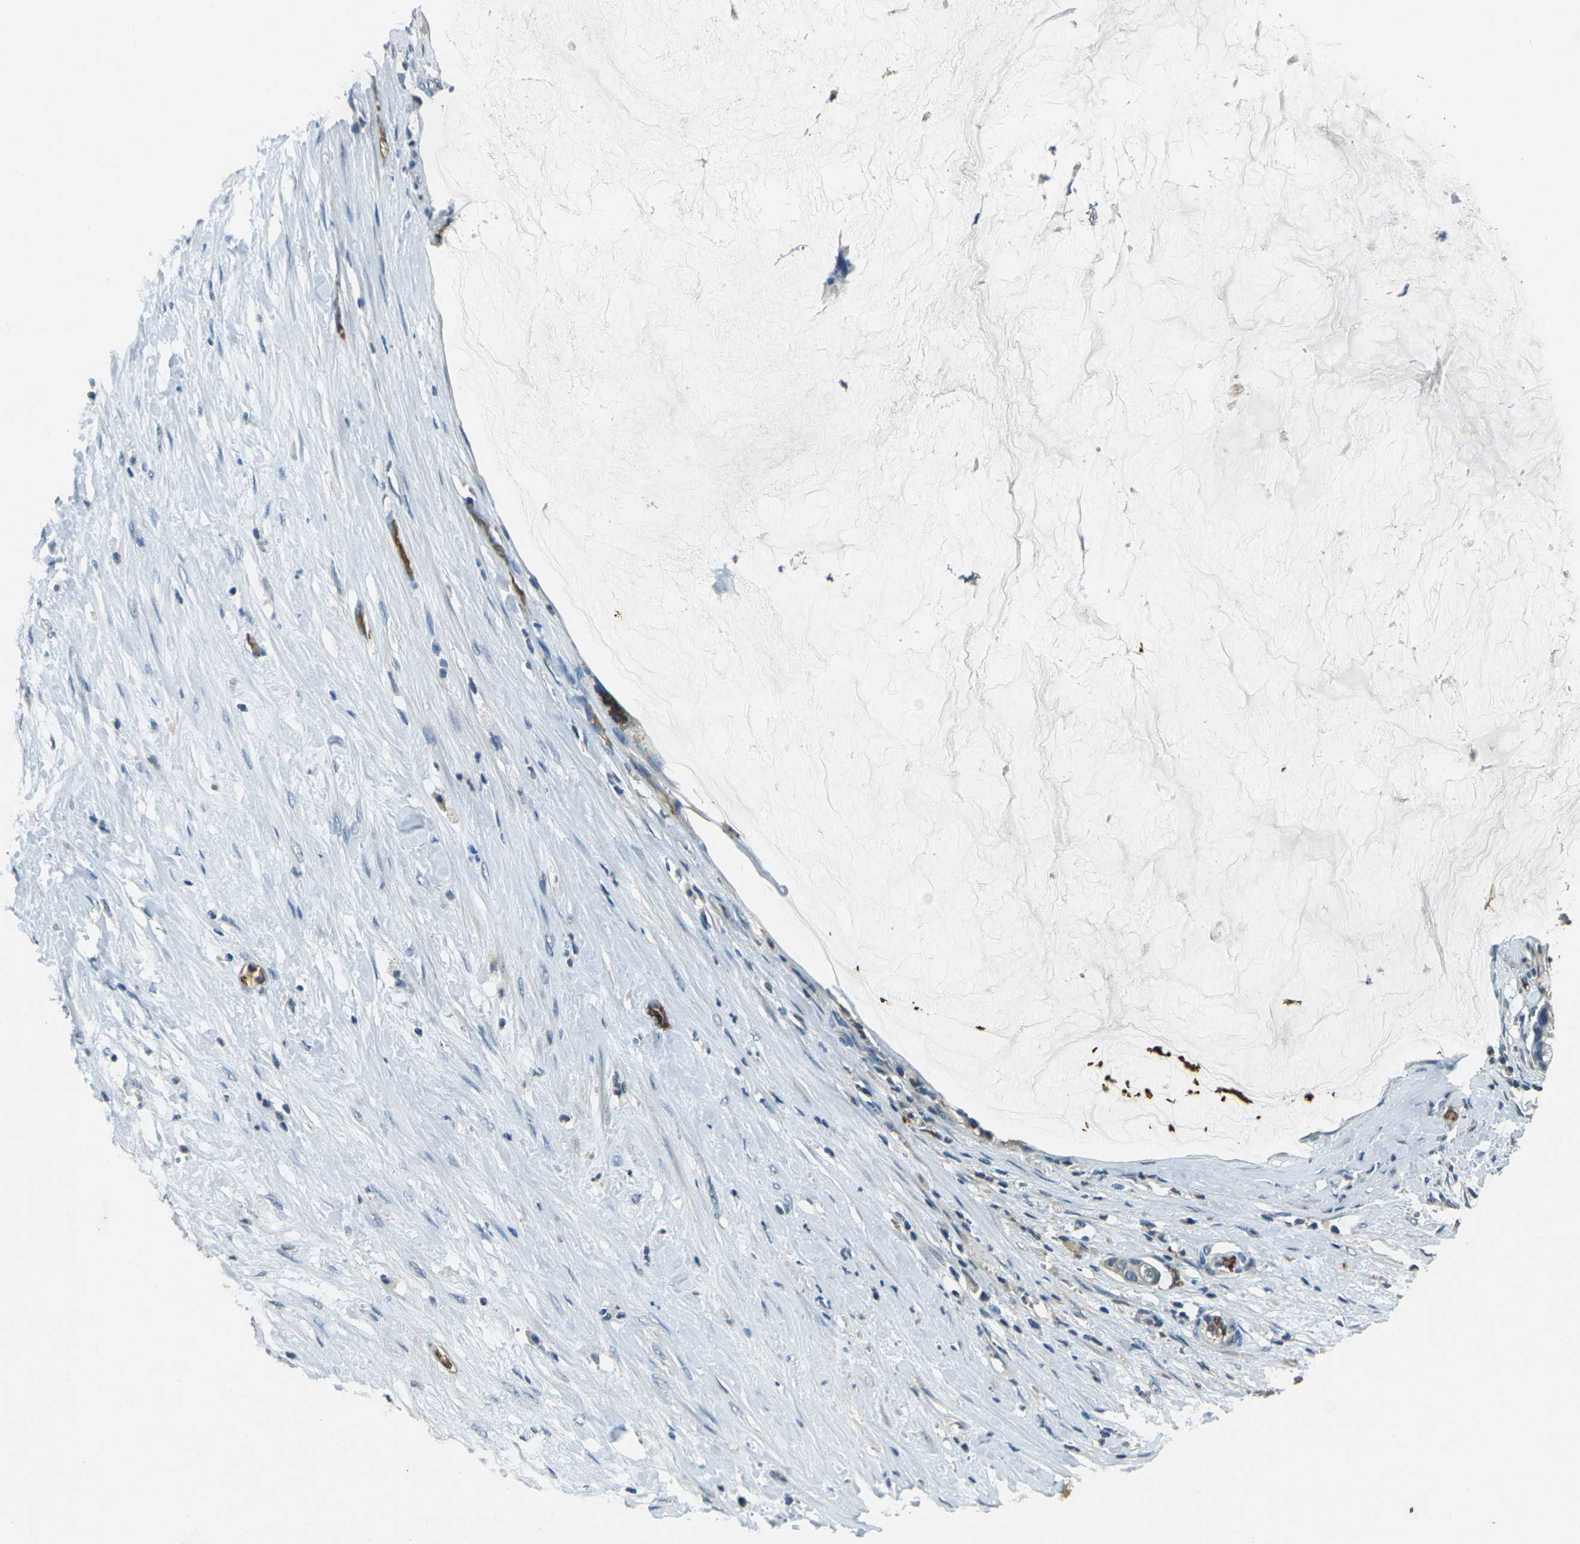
{"staining": {"intensity": "weak", "quantity": "25%-75%", "location": "cytoplasmic/membranous"}, "tissue": "pancreatic cancer", "cell_type": "Tumor cells", "image_type": "cancer", "snomed": [{"axis": "morphology", "description": "Adenocarcinoma, NOS"}, {"axis": "topography", "description": "Pancreas"}], "caption": "Immunohistochemical staining of human pancreatic cancer (adenocarcinoma) demonstrates weak cytoplasmic/membranous protein expression in about 25%-75% of tumor cells. The protein of interest is shown in brown color, while the nuclei are stained blue.", "gene": "HBB", "patient": {"sex": "male", "age": 41}}